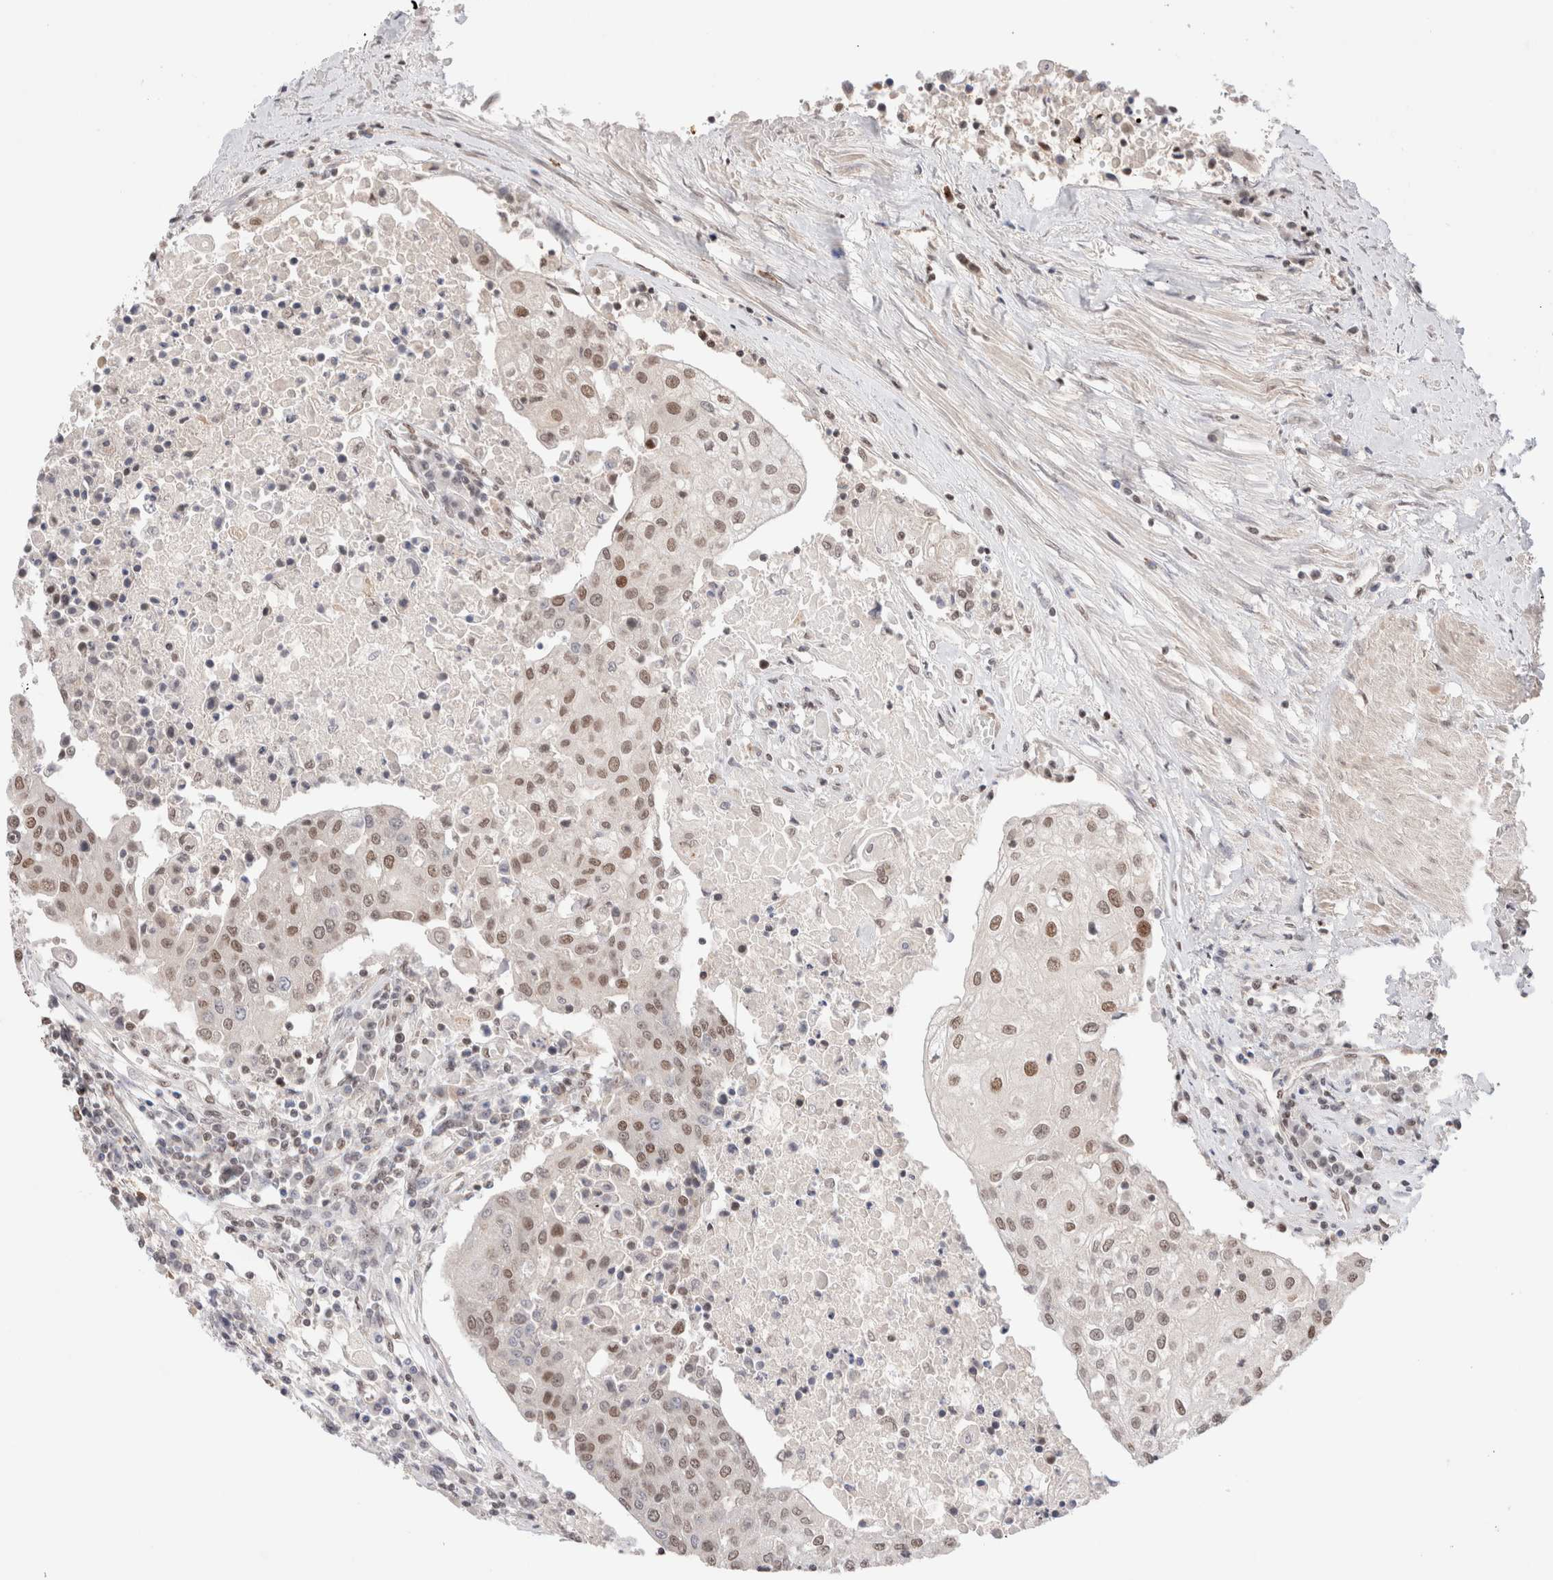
{"staining": {"intensity": "moderate", "quantity": ">75%", "location": "nuclear"}, "tissue": "urothelial cancer", "cell_type": "Tumor cells", "image_type": "cancer", "snomed": [{"axis": "morphology", "description": "Urothelial carcinoma, High grade"}, {"axis": "topography", "description": "Urinary bladder"}], "caption": "DAB immunohistochemical staining of human urothelial cancer shows moderate nuclear protein positivity in approximately >75% of tumor cells.", "gene": "GATAD2A", "patient": {"sex": "female", "age": 85}}